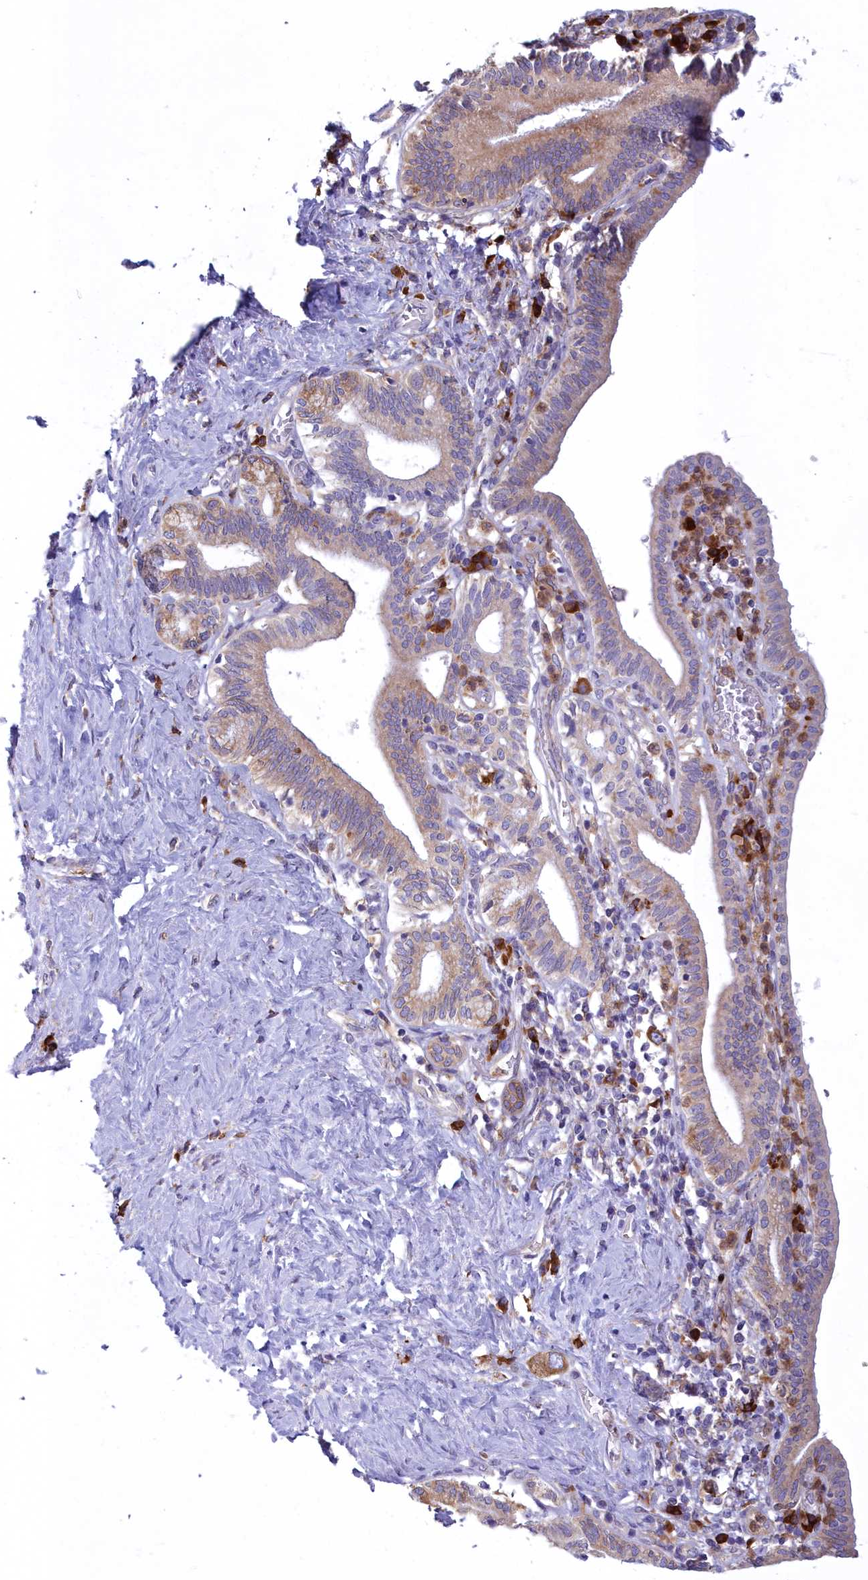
{"staining": {"intensity": "moderate", "quantity": ">75%", "location": "cytoplasmic/membranous"}, "tissue": "pancreatic cancer", "cell_type": "Tumor cells", "image_type": "cancer", "snomed": [{"axis": "morphology", "description": "Adenocarcinoma, NOS"}, {"axis": "topography", "description": "Pancreas"}], "caption": "A medium amount of moderate cytoplasmic/membranous staining is identified in about >75% of tumor cells in pancreatic cancer (adenocarcinoma) tissue. (DAB IHC with brightfield microscopy, high magnification).", "gene": "HM13", "patient": {"sex": "female", "age": 73}}